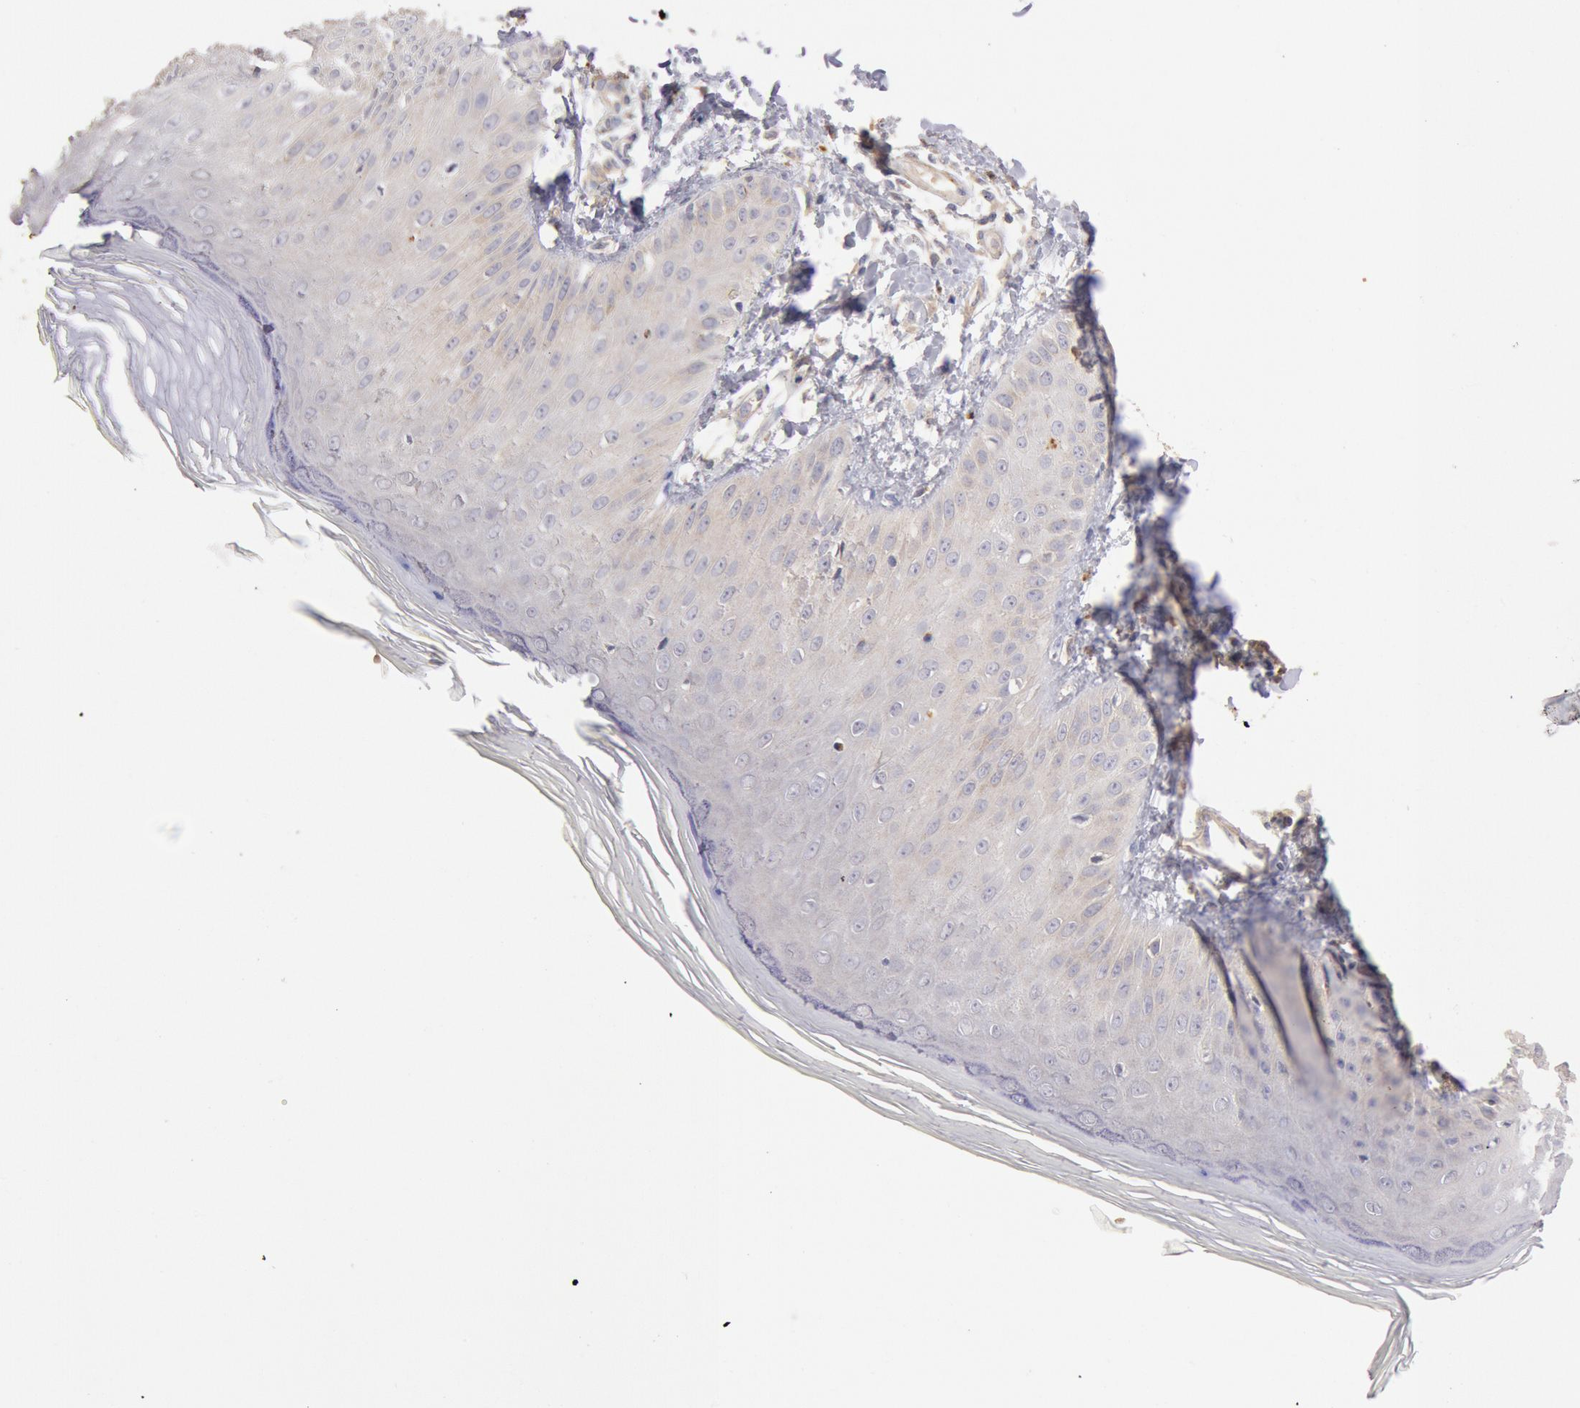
{"staining": {"intensity": "weak", "quantity": "25%-75%", "location": "cytoplasmic/membranous"}, "tissue": "skin", "cell_type": "Epidermal cells", "image_type": "normal", "snomed": [{"axis": "morphology", "description": "Normal tissue, NOS"}, {"axis": "morphology", "description": "Inflammation, NOS"}, {"axis": "topography", "description": "Soft tissue"}, {"axis": "topography", "description": "Anal"}], "caption": "About 25%-75% of epidermal cells in unremarkable human skin show weak cytoplasmic/membranous protein staining as visualized by brown immunohistochemical staining.", "gene": "TMED8", "patient": {"sex": "female", "age": 15}}